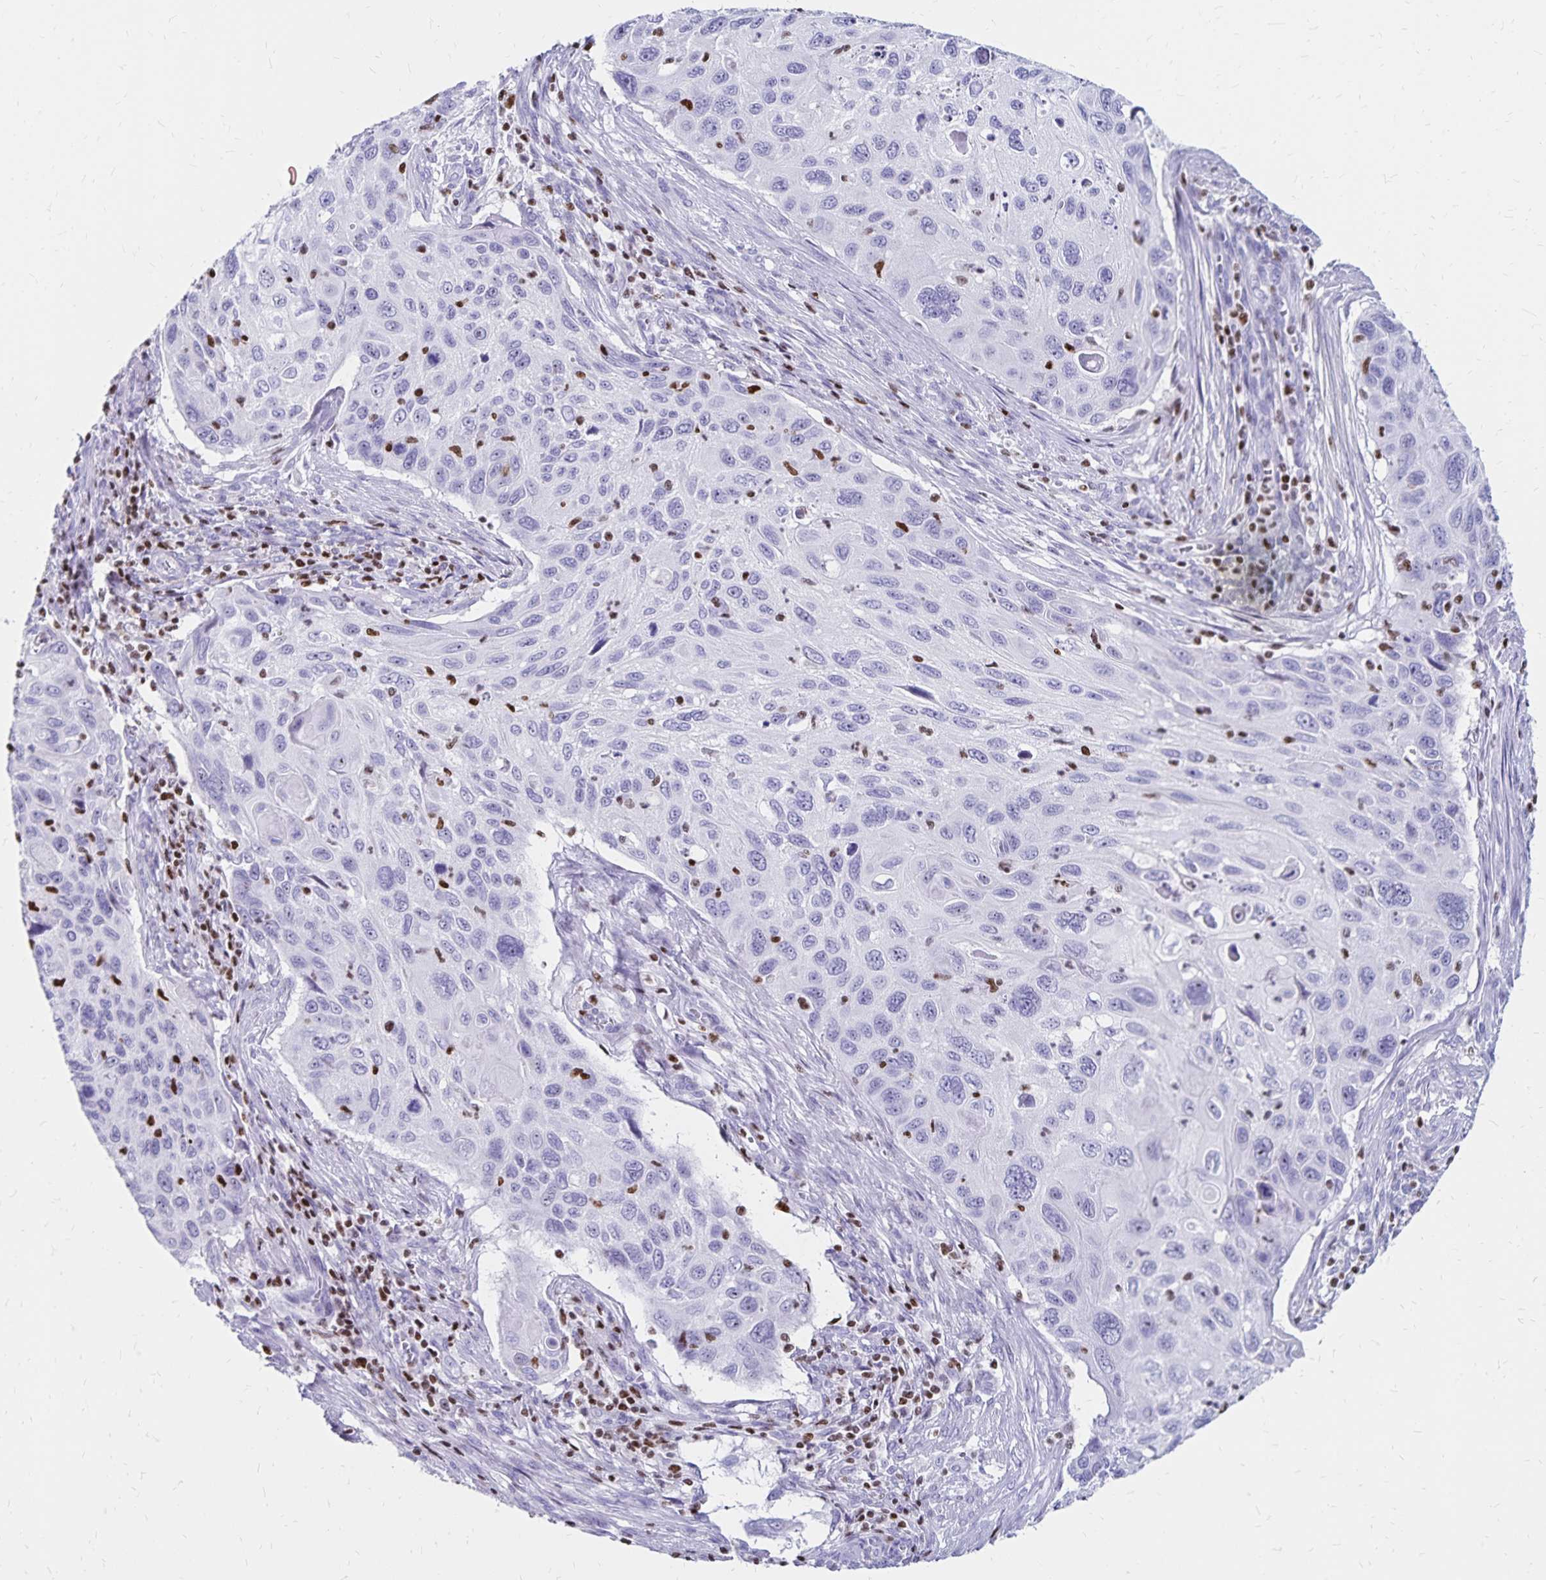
{"staining": {"intensity": "negative", "quantity": "none", "location": "none"}, "tissue": "cervical cancer", "cell_type": "Tumor cells", "image_type": "cancer", "snomed": [{"axis": "morphology", "description": "Squamous cell carcinoma, NOS"}, {"axis": "topography", "description": "Cervix"}], "caption": "This is an IHC micrograph of human cervical squamous cell carcinoma. There is no staining in tumor cells.", "gene": "IKZF1", "patient": {"sex": "female", "age": 70}}